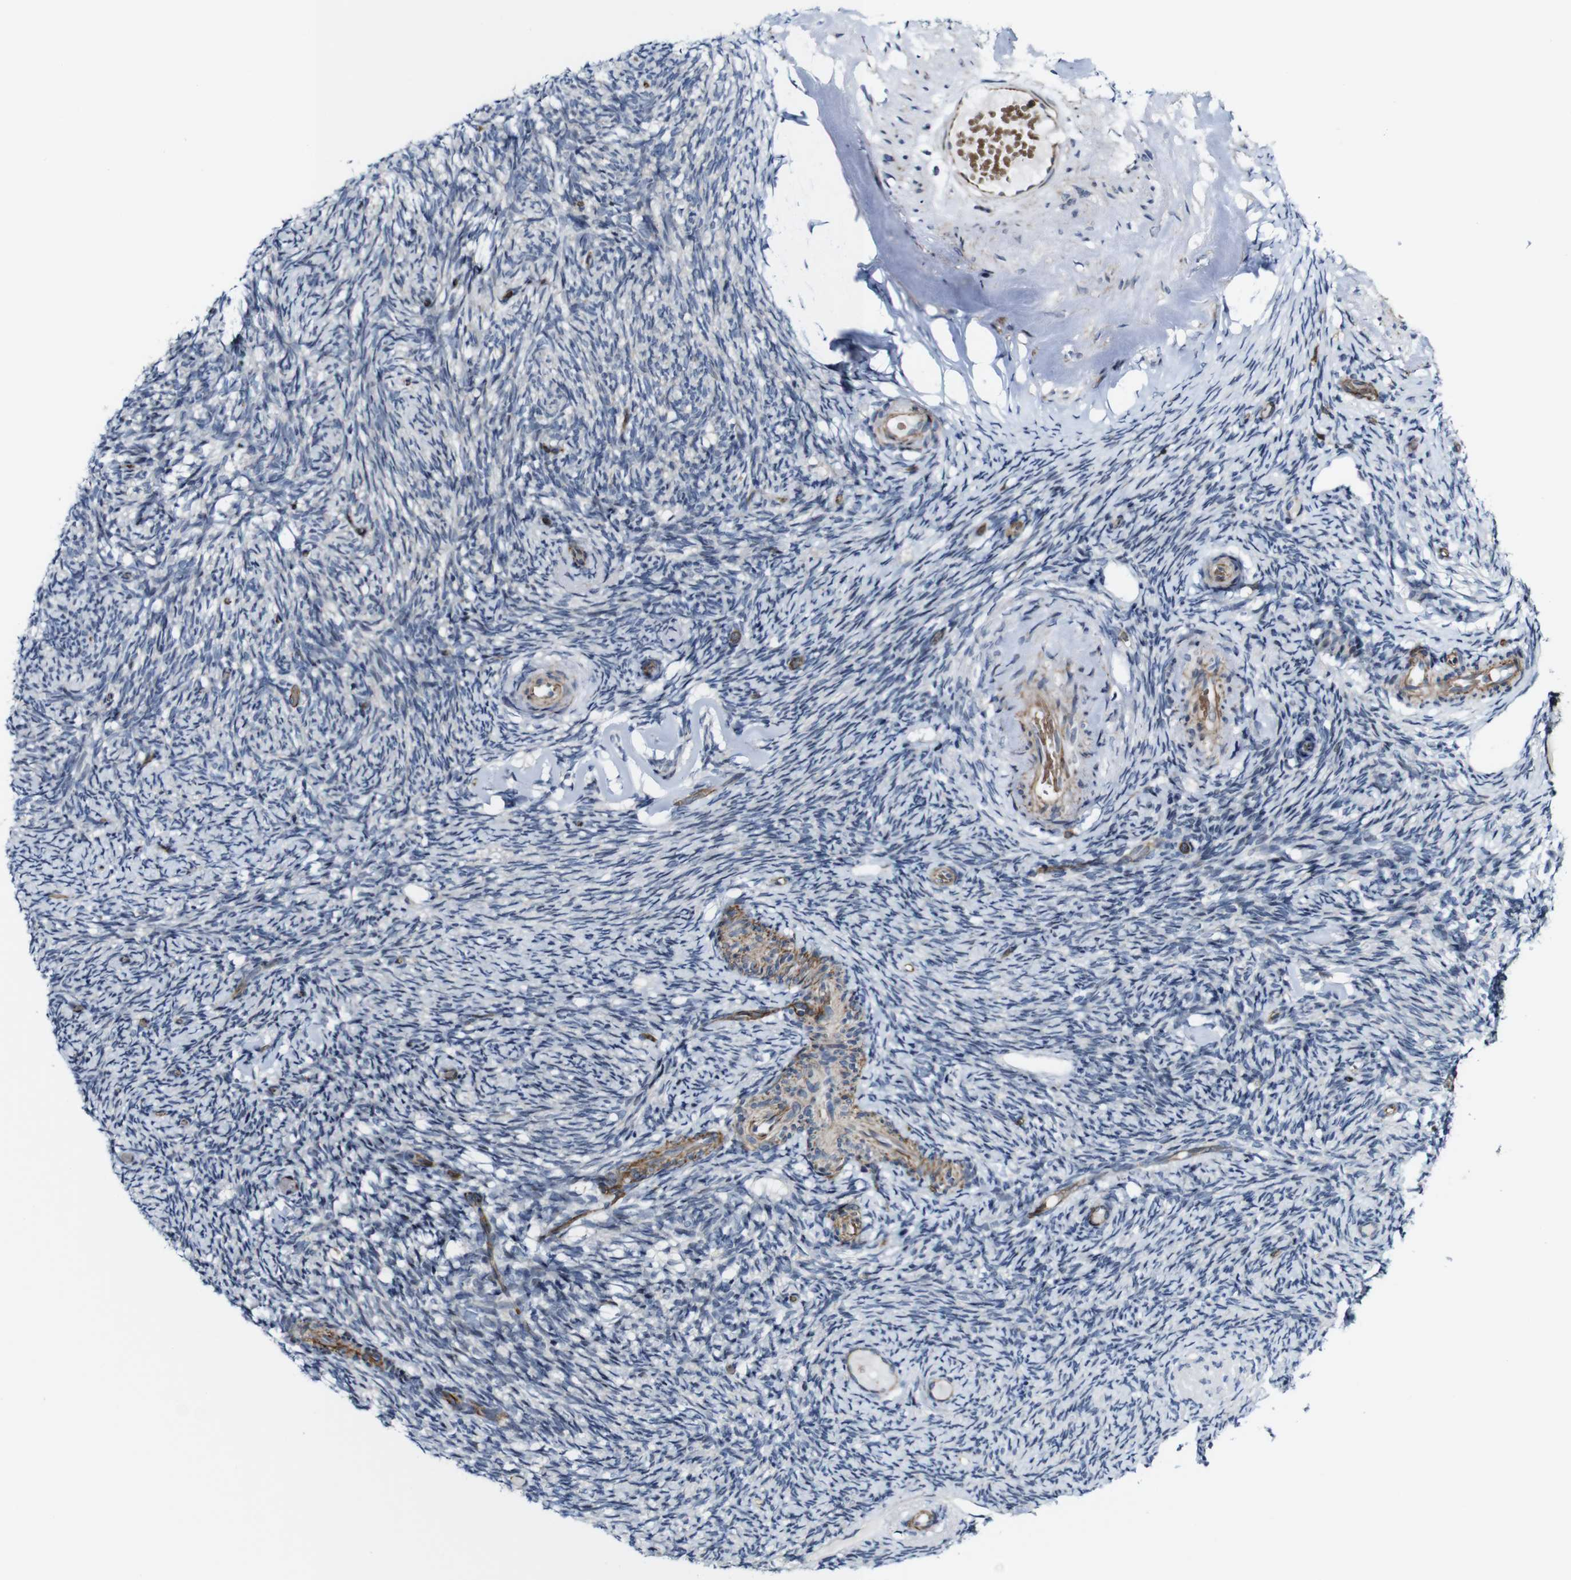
{"staining": {"intensity": "weak", "quantity": ">75%", "location": "cytoplasmic/membranous"}, "tissue": "ovary", "cell_type": "Follicle cells", "image_type": "normal", "snomed": [{"axis": "morphology", "description": "Normal tissue, NOS"}, {"axis": "topography", "description": "Ovary"}], "caption": "IHC (DAB) staining of benign ovary demonstrates weak cytoplasmic/membranous protein expression in about >75% of follicle cells. The protein of interest is shown in brown color, while the nuclei are stained blue.", "gene": "JAK2", "patient": {"sex": "female", "age": 60}}